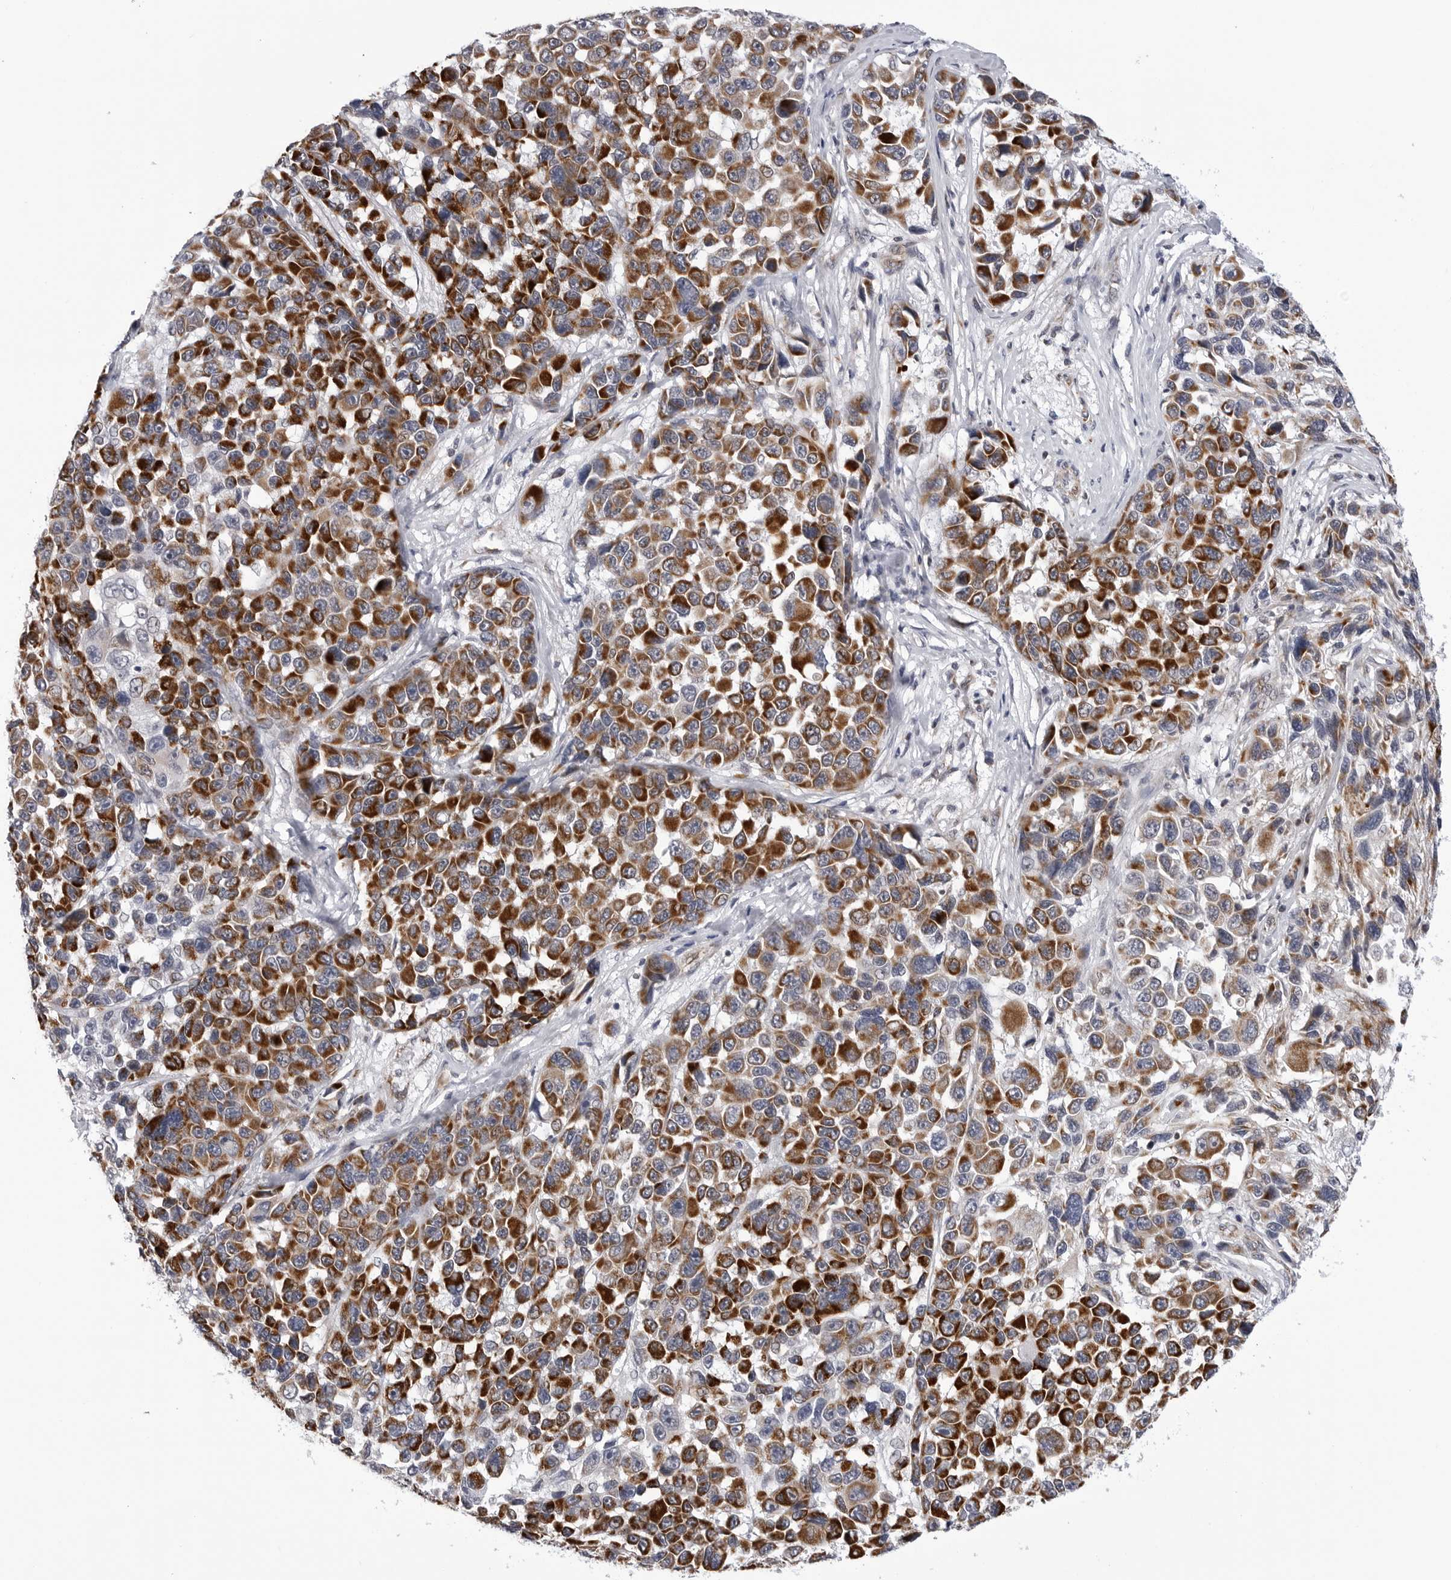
{"staining": {"intensity": "strong", "quantity": ">75%", "location": "cytoplasmic/membranous"}, "tissue": "melanoma", "cell_type": "Tumor cells", "image_type": "cancer", "snomed": [{"axis": "morphology", "description": "Malignant melanoma, NOS"}, {"axis": "topography", "description": "Skin"}], "caption": "Malignant melanoma tissue demonstrates strong cytoplasmic/membranous positivity in approximately >75% of tumor cells (DAB IHC, brown staining for protein, blue staining for nuclei).", "gene": "CDK20", "patient": {"sex": "male", "age": 53}}